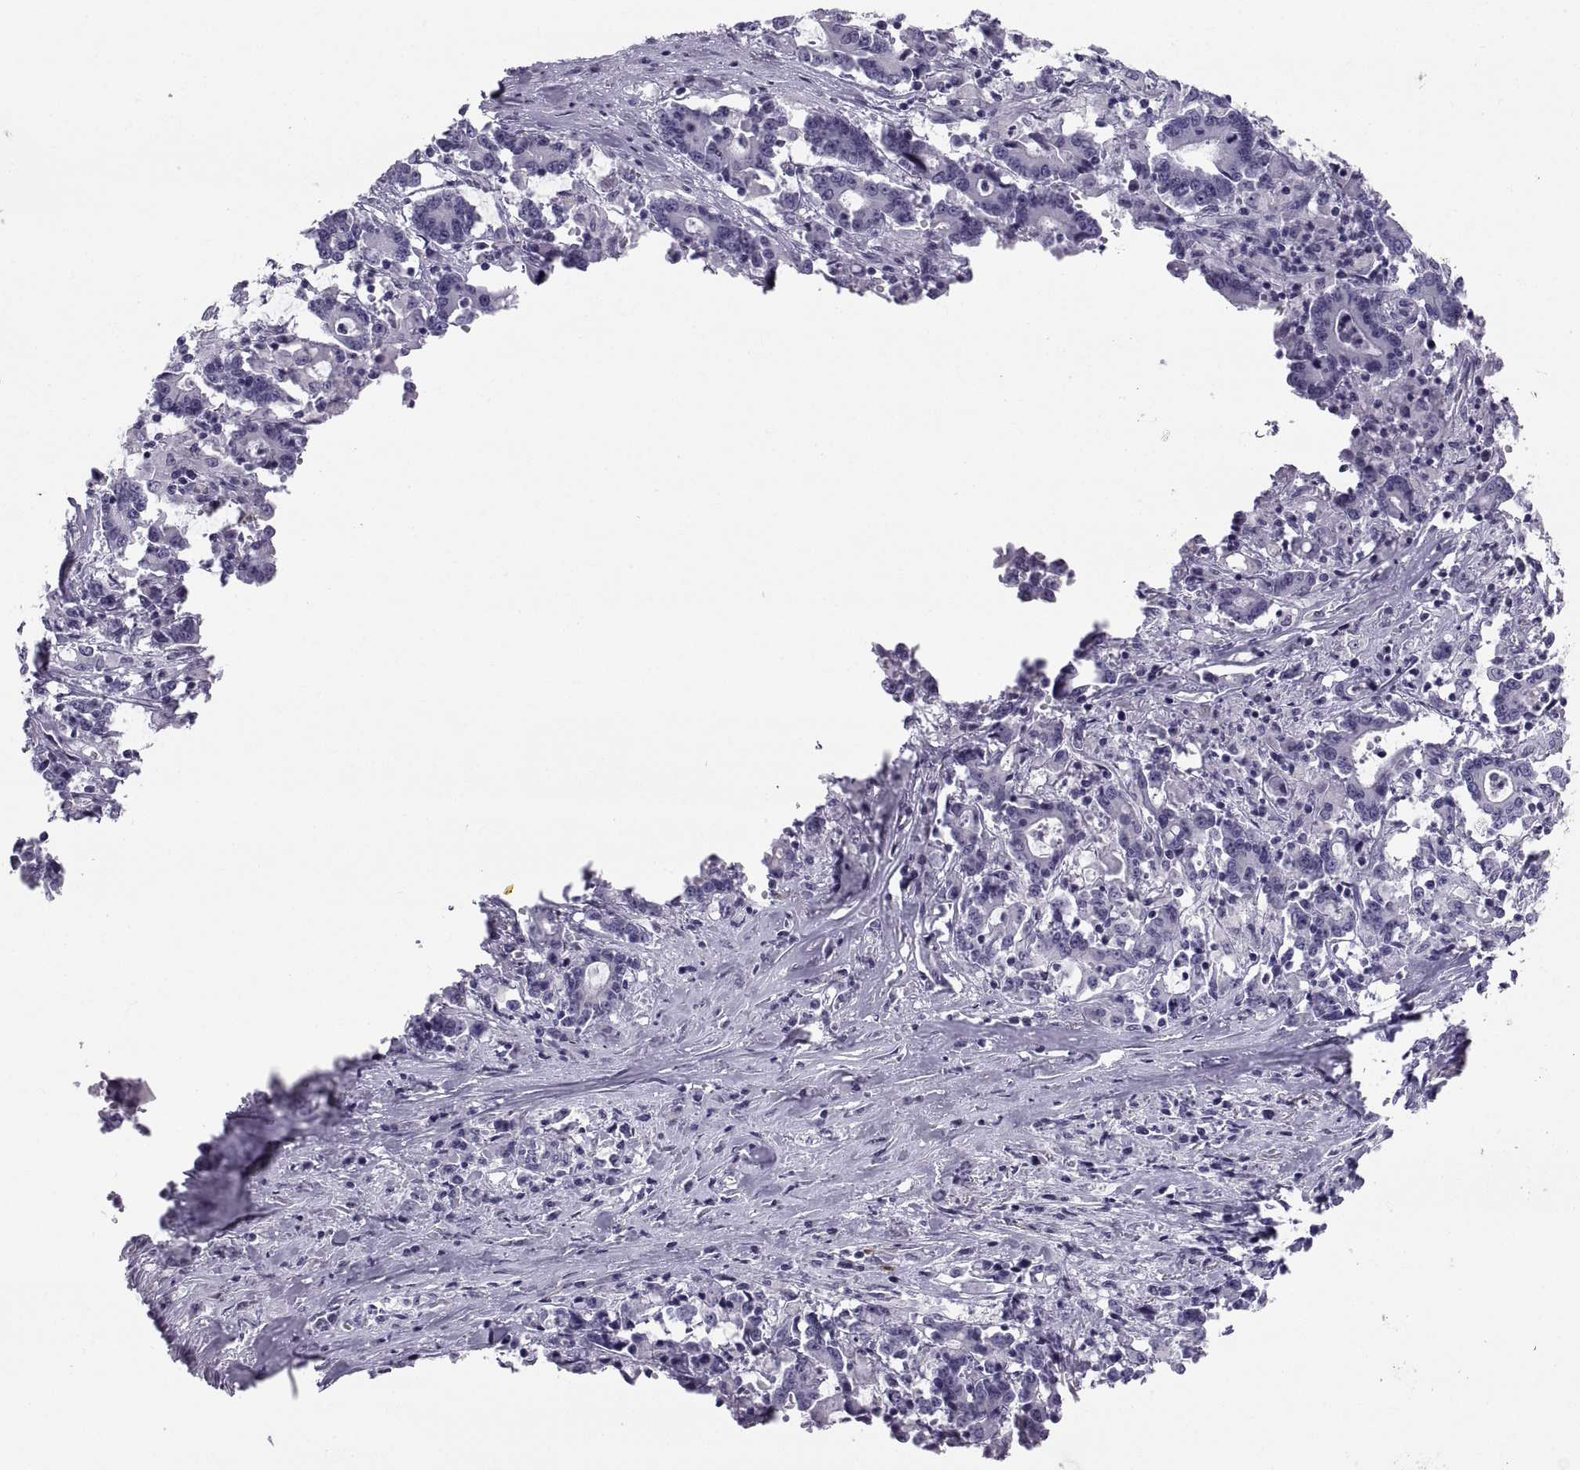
{"staining": {"intensity": "negative", "quantity": "none", "location": "none"}, "tissue": "stomach cancer", "cell_type": "Tumor cells", "image_type": "cancer", "snomed": [{"axis": "morphology", "description": "Adenocarcinoma, NOS"}, {"axis": "topography", "description": "Stomach, upper"}], "caption": "Photomicrograph shows no significant protein staining in tumor cells of stomach adenocarcinoma. The staining is performed using DAB (3,3'-diaminobenzidine) brown chromogen with nuclei counter-stained in using hematoxylin.", "gene": "CT47A10", "patient": {"sex": "male", "age": 68}}